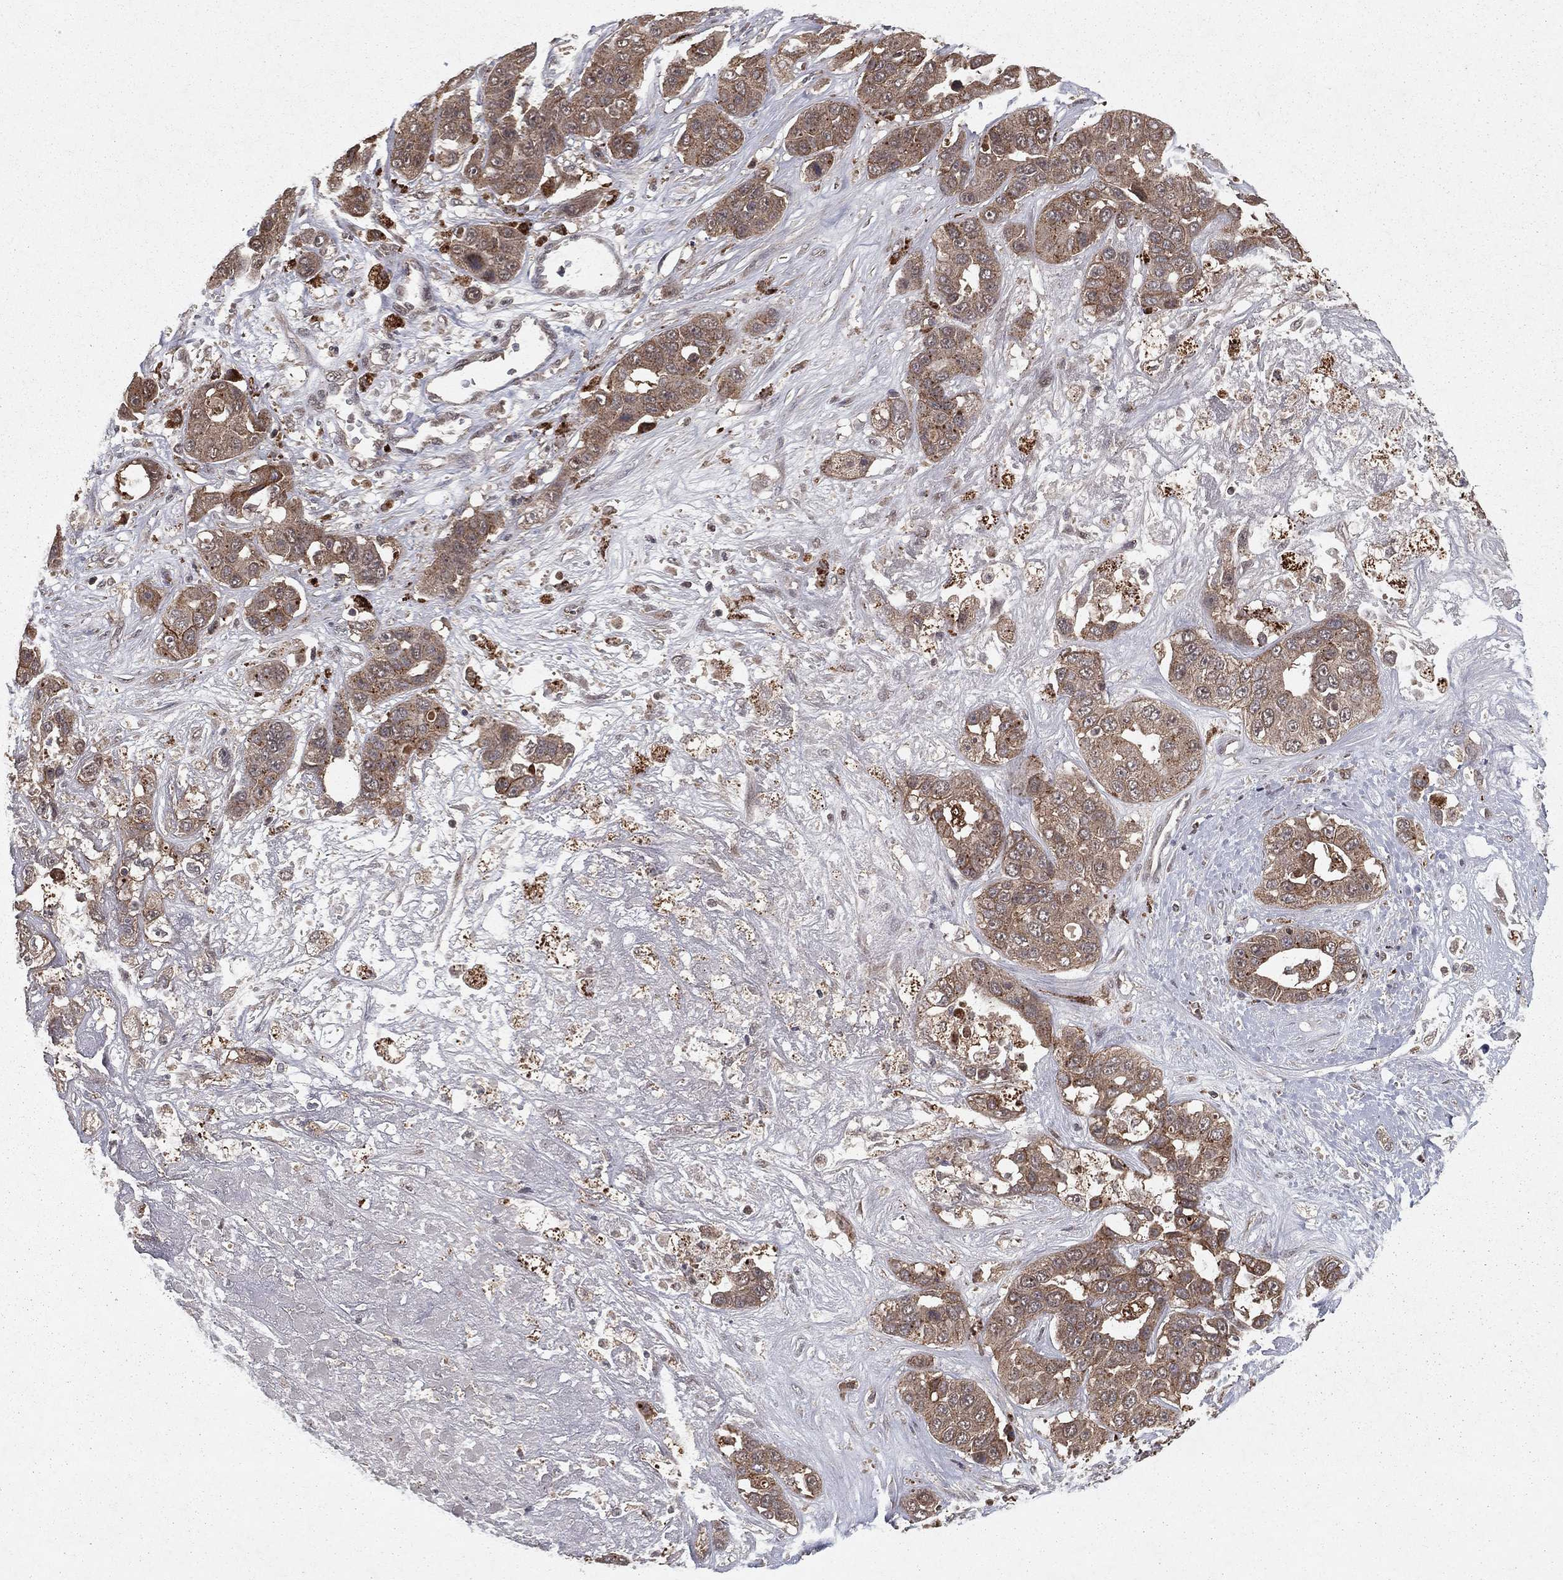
{"staining": {"intensity": "moderate", "quantity": ">75%", "location": "cytoplasmic/membranous"}, "tissue": "liver cancer", "cell_type": "Tumor cells", "image_type": "cancer", "snomed": [{"axis": "morphology", "description": "Cholangiocarcinoma"}, {"axis": "topography", "description": "Liver"}], "caption": "Immunohistochemical staining of human cholangiocarcinoma (liver) displays moderate cytoplasmic/membranous protein staining in approximately >75% of tumor cells.", "gene": "ZDHHC15", "patient": {"sex": "female", "age": 52}}